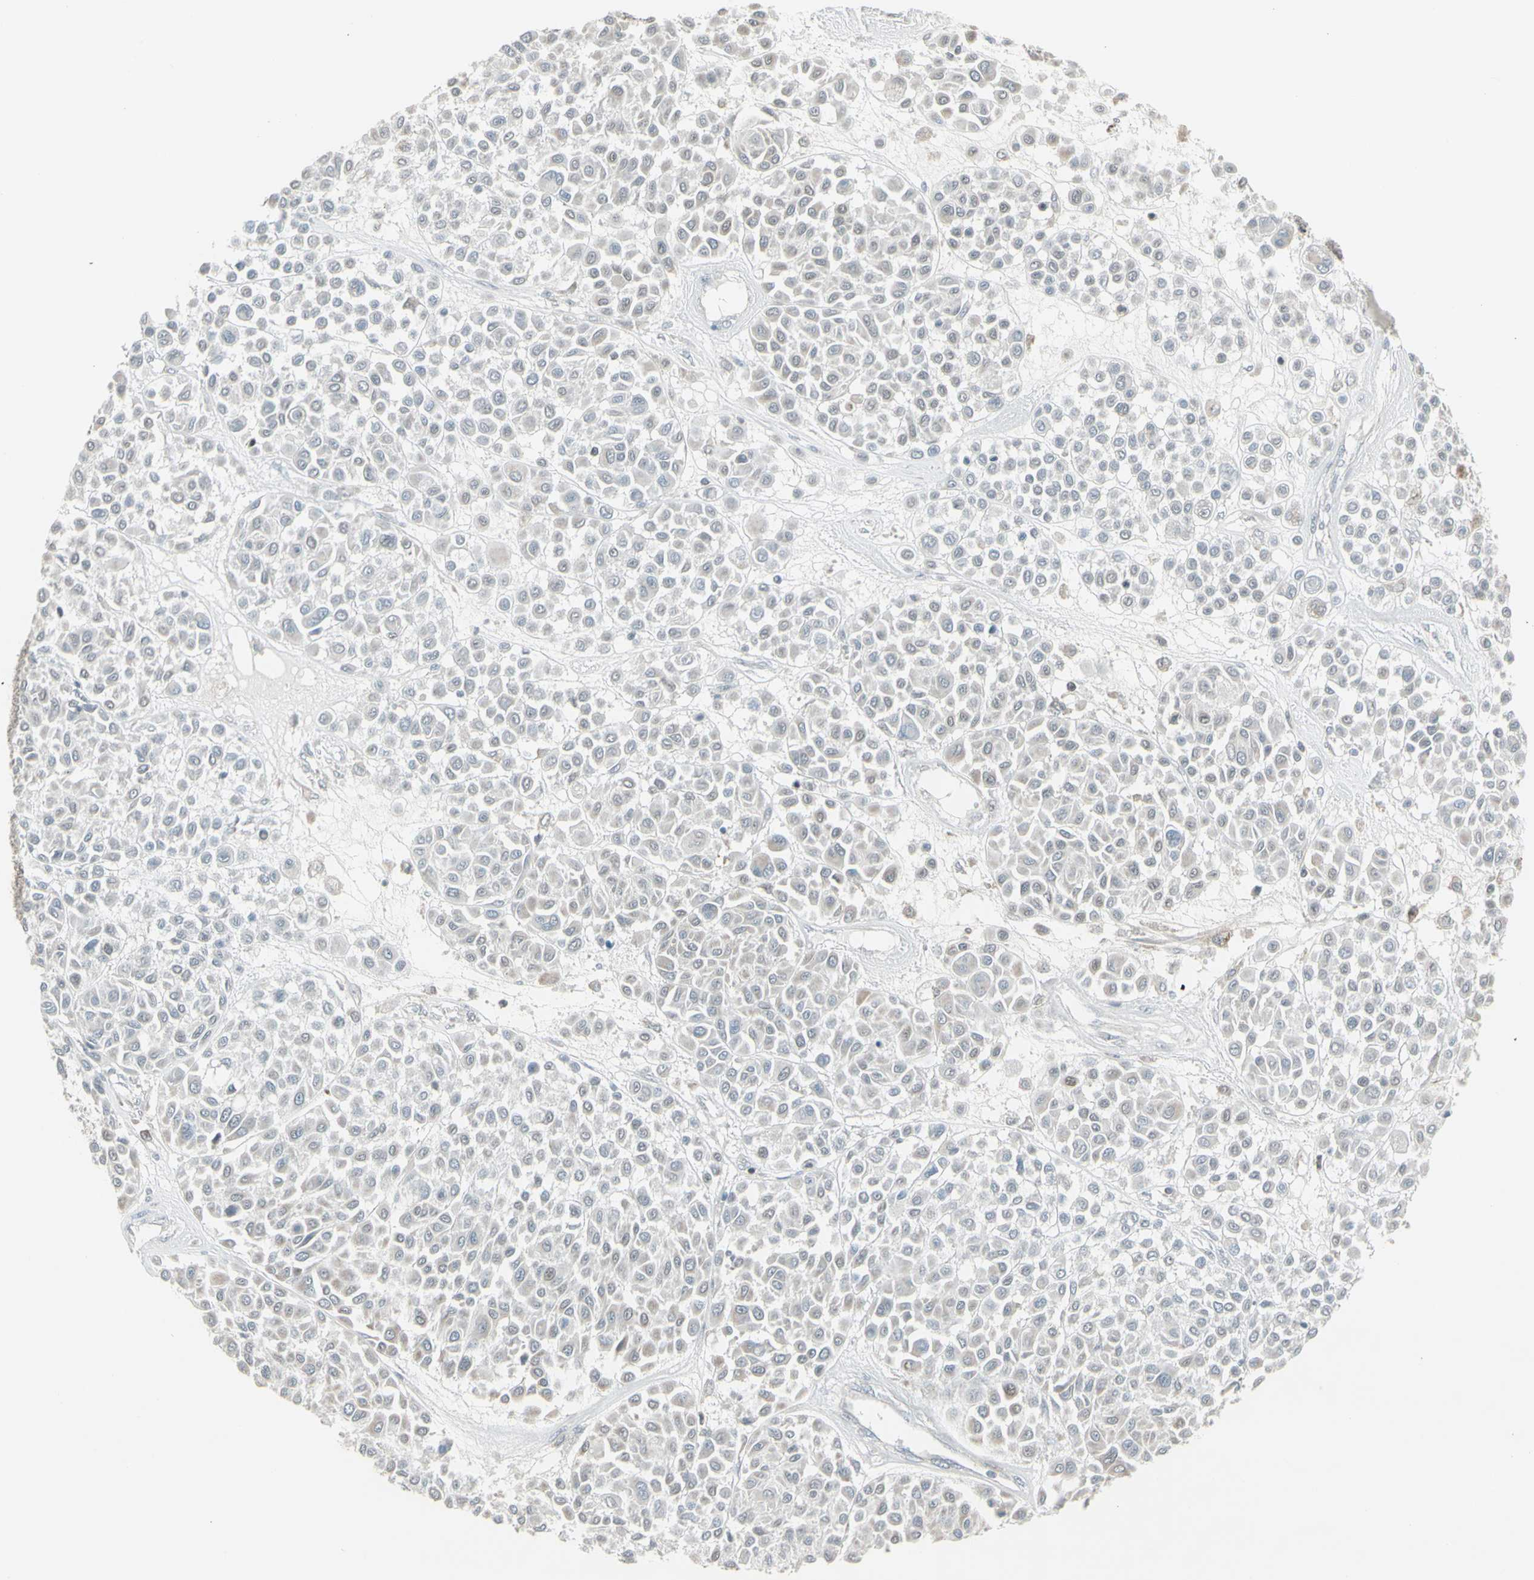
{"staining": {"intensity": "negative", "quantity": "none", "location": "none"}, "tissue": "melanoma", "cell_type": "Tumor cells", "image_type": "cancer", "snomed": [{"axis": "morphology", "description": "Malignant melanoma, Metastatic site"}, {"axis": "topography", "description": "Soft tissue"}], "caption": "Human malignant melanoma (metastatic site) stained for a protein using IHC displays no staining in tumor cells.", "gene": "SAMSN1", "patient": {"sex": "male", "age": 41}}